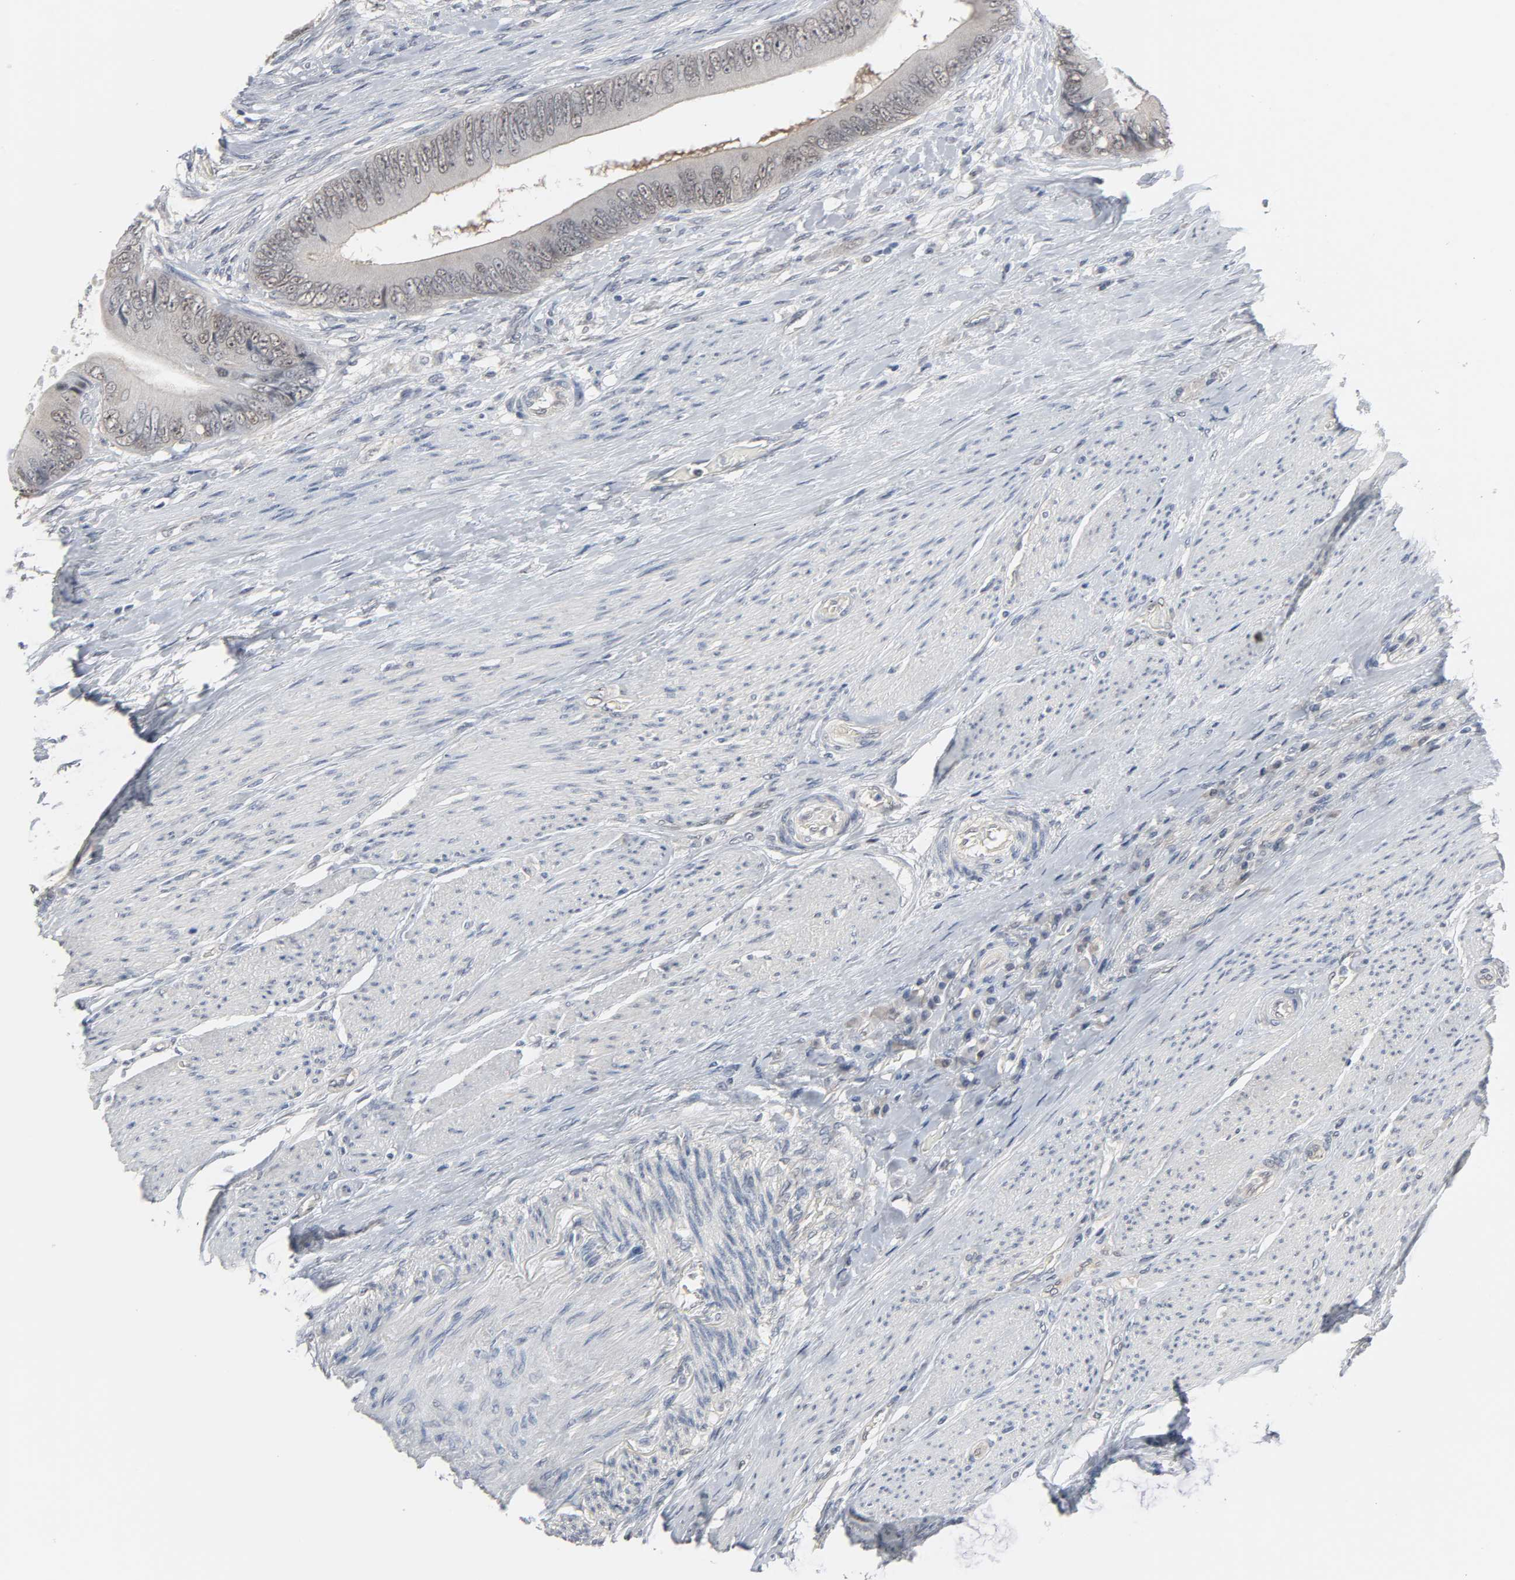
{"staining": {"intensity": "weak", "quantity": "25%-75%", "location": "cytoplasmic/membranous"}, "tissue": "colorectal cancer", "cell_type": "Tumor cells", "image_type": "cancer", "snomed": [{"axis": "morphology", "description": "Adenocarcinoma, NOS"}, {"axis": "topography", "description": "Rectum"}], "caption": "There is low levels of weak cytoplasmic/membranous positivity in tumor cells of colorectal cancer (adenocarcinoma), as demonstrated by immunohistochemical staining (brown color).", "gene": "ACSS2", "patient": {"sex": "female", "age": 77}}